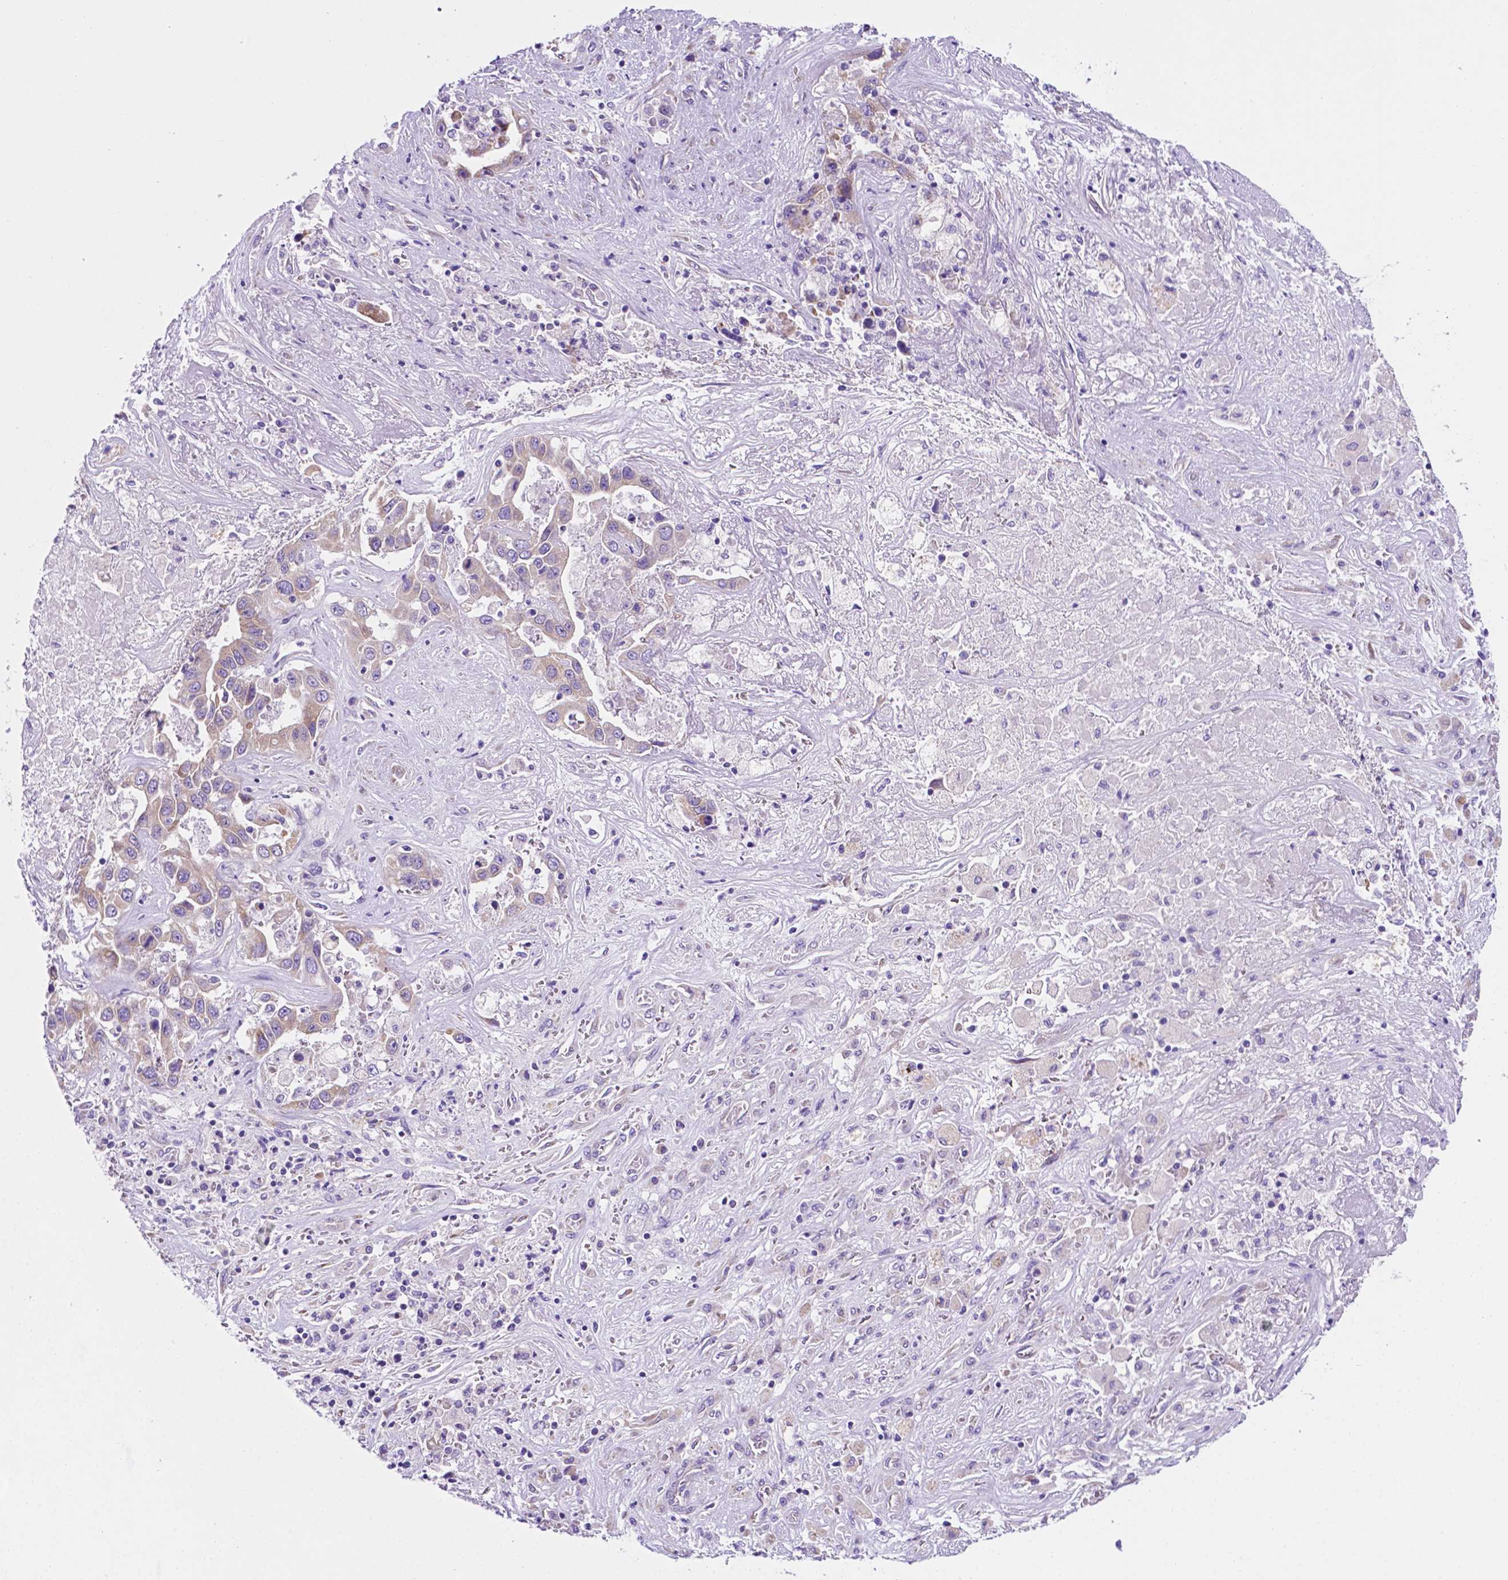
{"staining": {"intensity": "weak", "quantity": "25%-75%", "location": "cytoplasmic/membranous"}, "tissue": "liver cancer", "cell_type": "Tumor cells", "image_type": "cancer", "snomed": [{"axis": "morphology", "description": "Cholangiocarcinoma"}, {"axis": "topography", "description": "Liver"}], "caption": "Tumor cells show low levels of weak cytoplasmic/membranous expression in about 25%-75% of cells in human cholangiocarcinoma (liver). (DAB IHC, brown staining for protein, blue staining for nuclei).", "gene": "CEACAM7", "patient": {"sex": "female", "age": 52}}